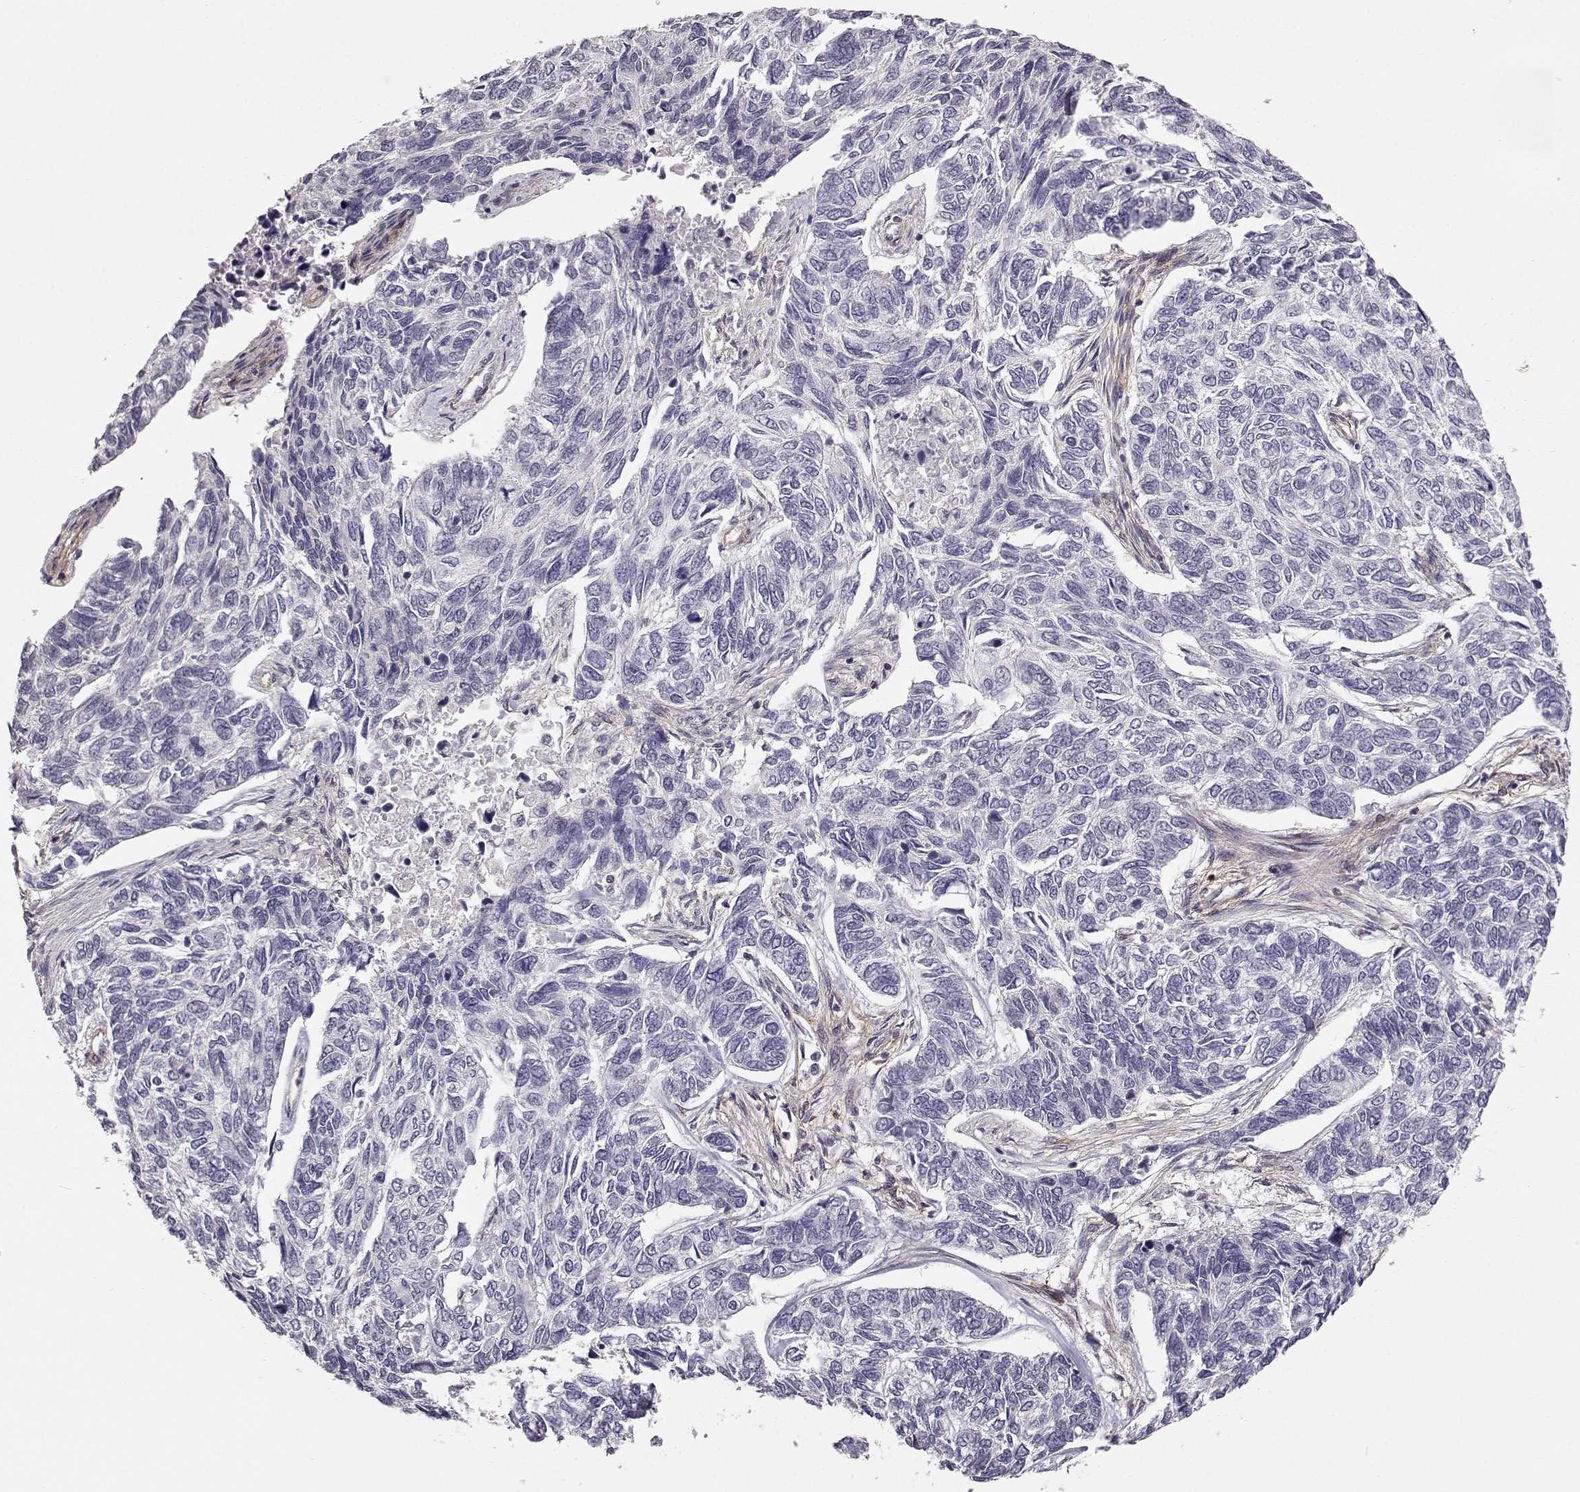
{"staining": {"intensity": "negative", "quantity": "none", "location": "none"}, "tissue": "skin cancer", "cell_type": "Tumor cells", "image_type": "cancer", "snomed": [{"axis": "morphology", "description": "Basal cell carcinoma"}, {"axis": "topography", "description": "Skin"}], "caption": "This is an IHC micrograph of basal cell carcinoma (skin). There is no positivity in tumor cells.", "gene": "IFITM1", "patient": {"sex": "female", "age": 65}}